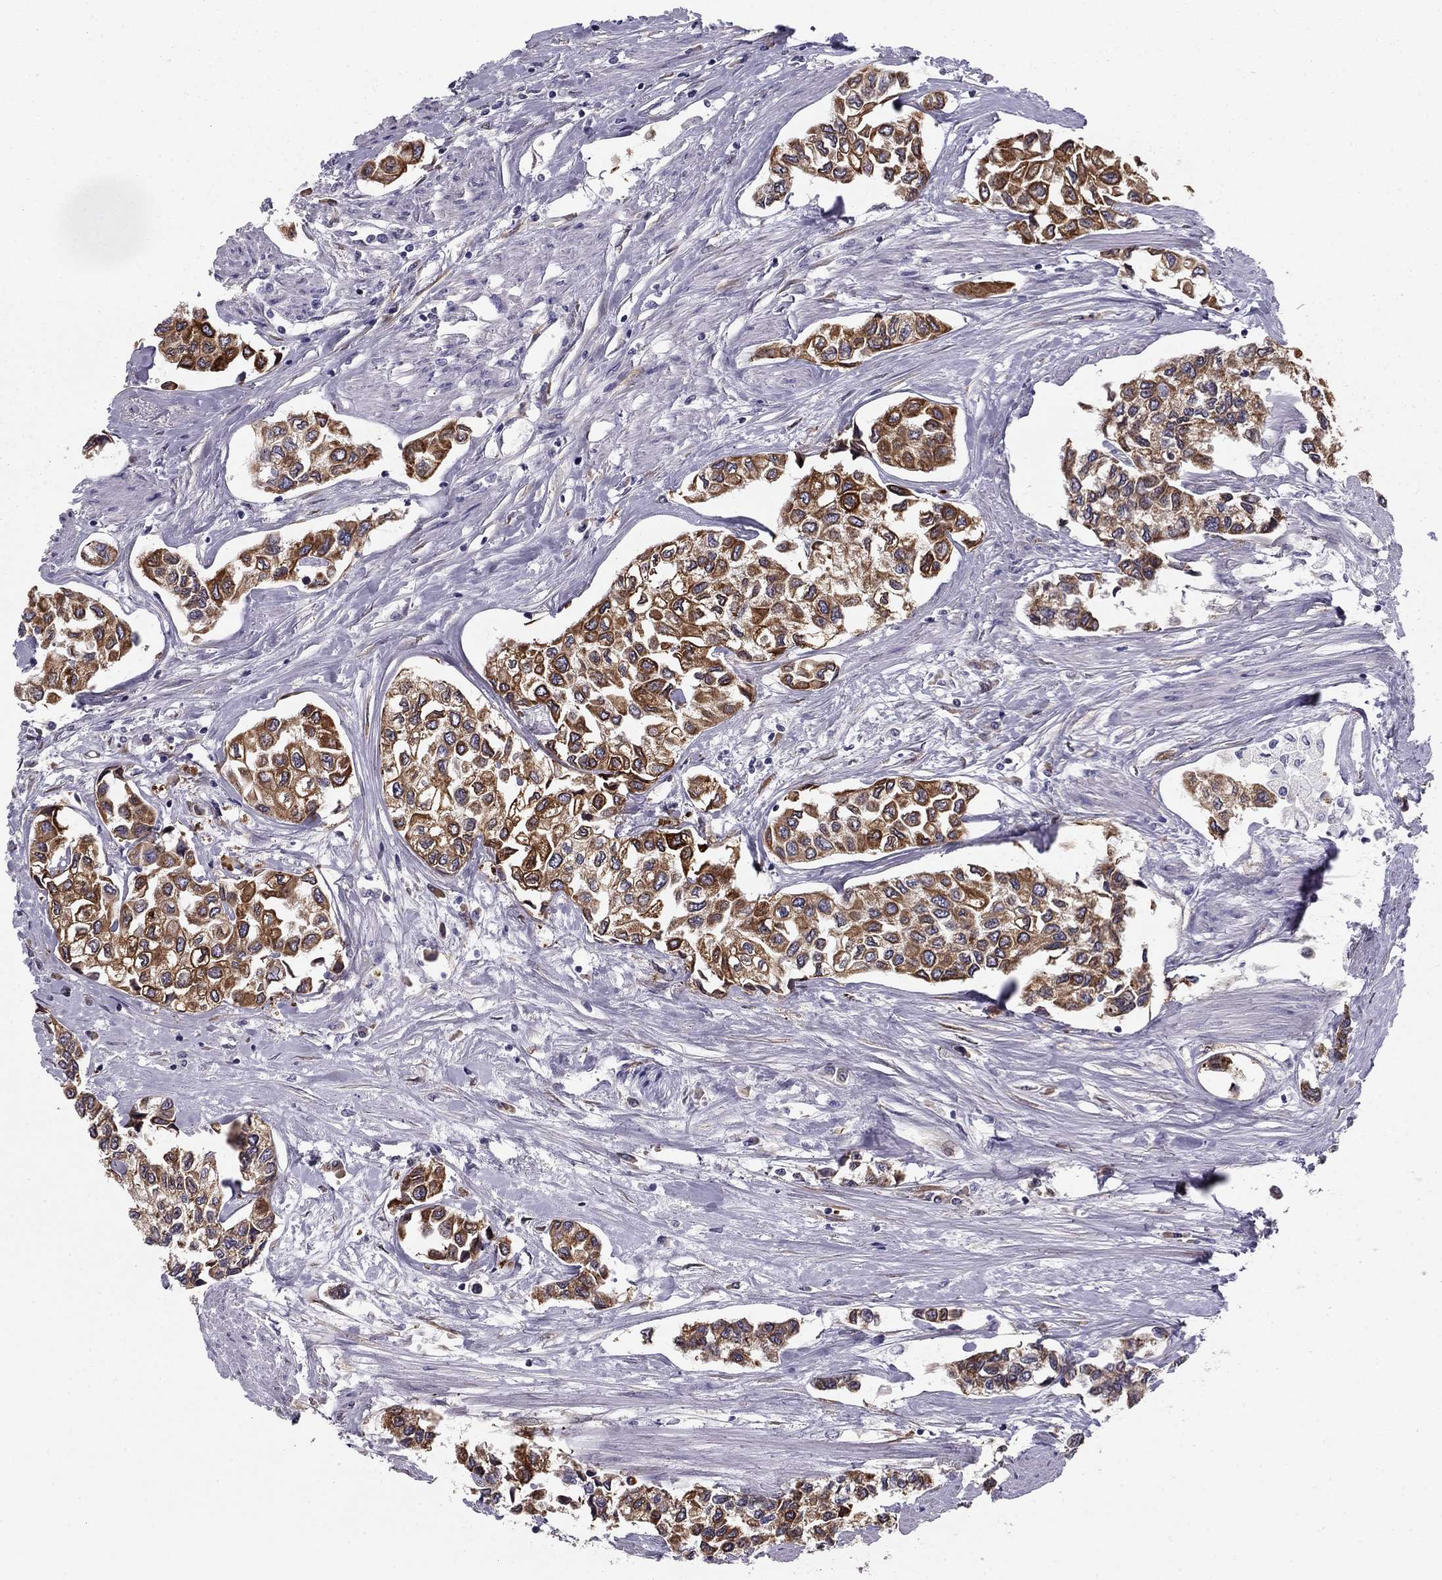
{"staining": {"intensity": "strong", "quantity": ">75%", "location": "cytoplasmic/membranous"}, "tissue": "urothelial cancer", "cell_type": "Tumor cells", "image_type": "cancer", "snomed": [{"axis": "morphology", "description": "Urothelial carcinoma, High grade"}, {"axis": "topography", "description": "Urinary bladder"}], "caption": "Strong cytoplasmic/membranous protein staining is identified in approximately >75% of tumor cells in urothelial cancer.", "gene": "TMED3", "patient": {"sex": "male", "age": 73}}